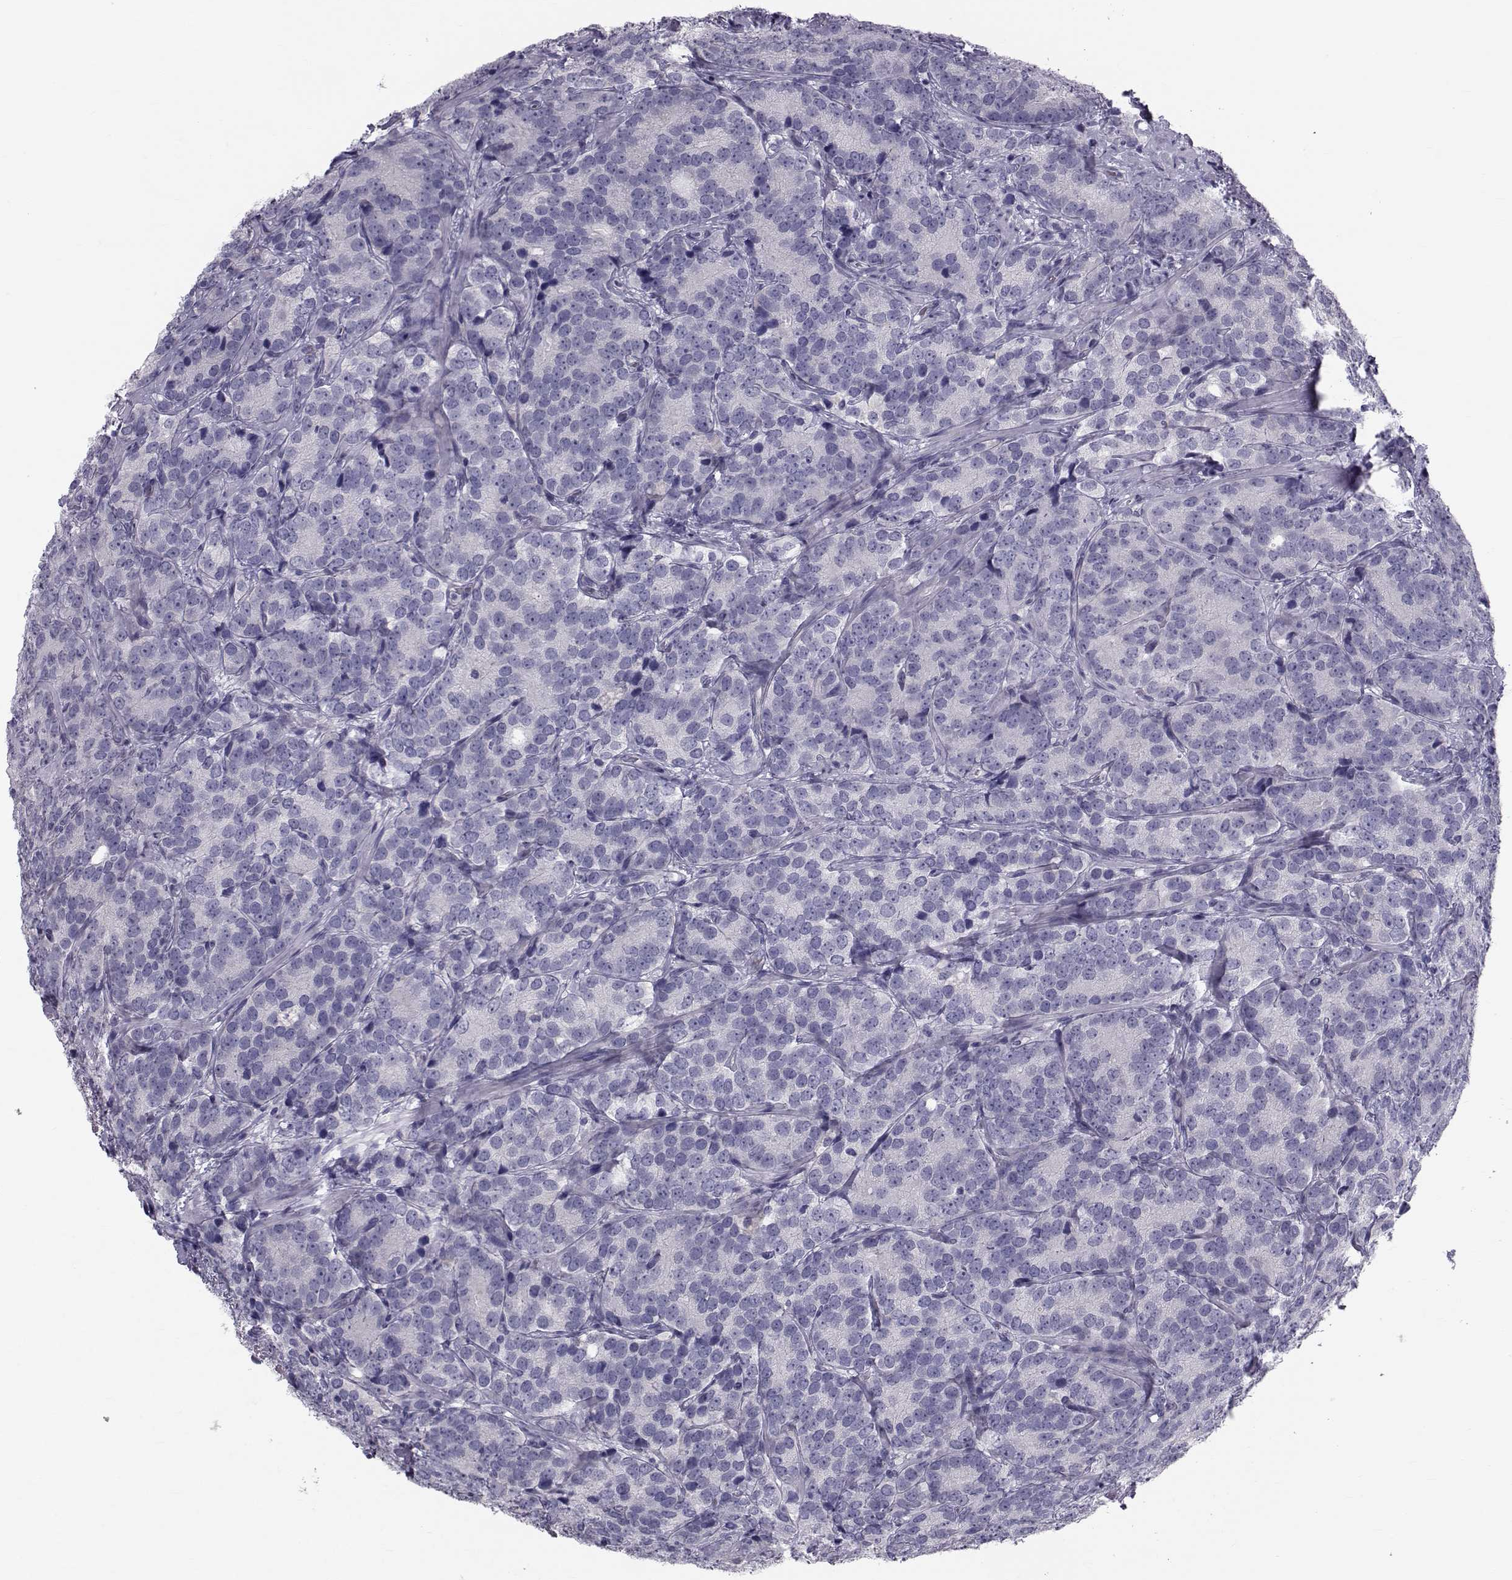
{"staining": {"intensity": "negative", "quantity": "none", "location": "none"}, "tissue": "prostate cancer", "cell_type": "Tumor cells", "image_type": "cancer", "snomed": [{"axis": "morphology", "description": "Adenocarcinoma, NOS"}, {"axis": "topography", "description": "Prostate"}], "caption": "Immunohistochemistry micrograph of prostate cancer (adenocarcinoma) stained for a protein (brown), which exhibits no staining in tumor cells. (DAB (3,3'-diaminobenzidine) immunohistochemistry with hematoxylin counter stain).", "gene": "GARIN3", "patient": {"sex": "male", "age": 71}}